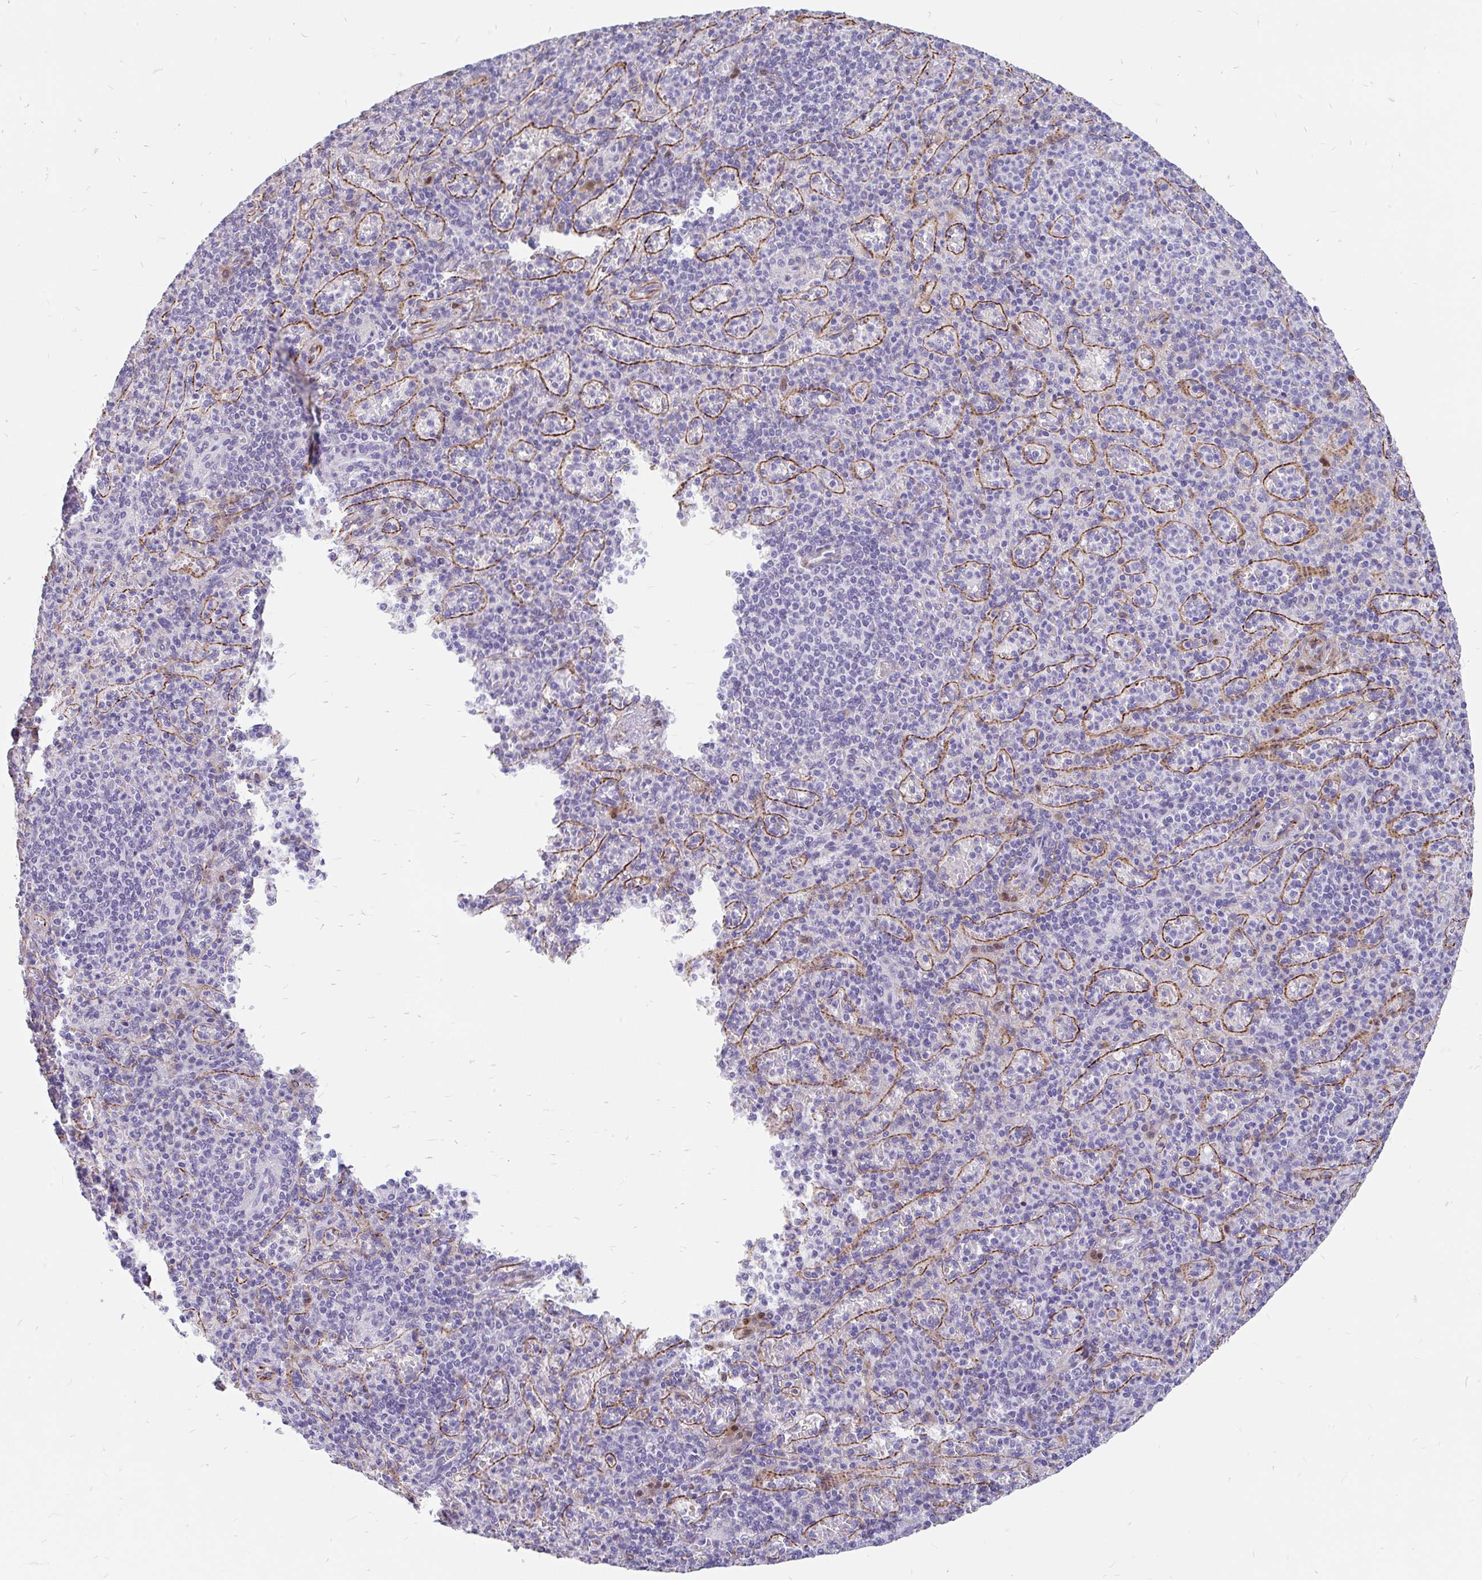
{"staining": {"intensity": "negative", "quantity": "none", "location": "none"}, "tissue": "spleen", "cell_type": "Cells in red pulp", "image_type": "normal", "snomed": [{"axis": "morphology", "description": "Normal tissue, NOS"}, {"axis": "topography", "description": "Spleen"}], "caption": "Immunohistochemical staining of benign spleen shows no significant expression in cells in red pulp. (DAB immunohistochemistry (IHC), high magnification).", "gene": "EML5", "patient": {"sex": "female", "age": 74}}